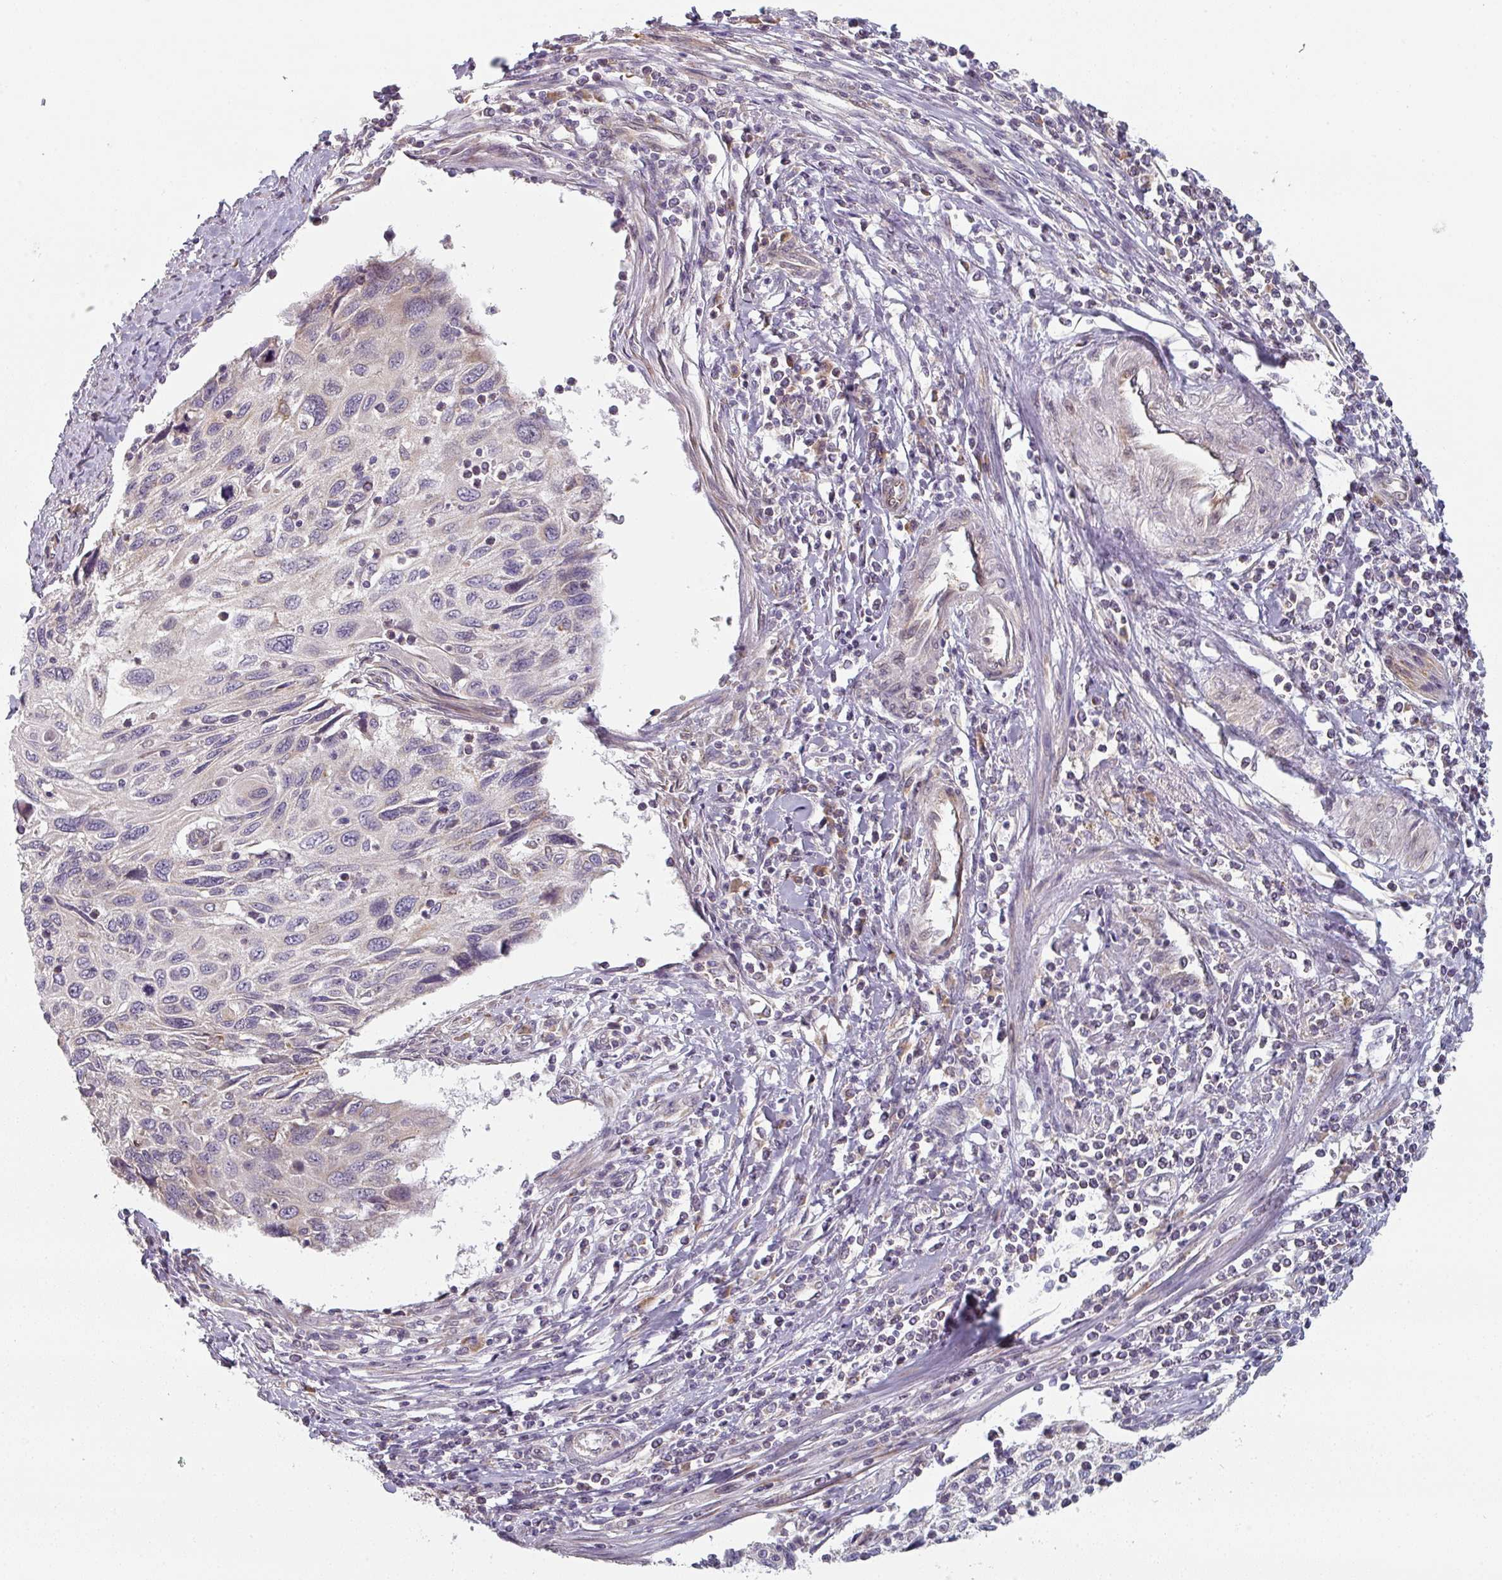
{"staining": {"intensity": "negative", "quantity": "none", "location": "none"}, "tissue": "cervical cancer", "cell_type": "Tumor cells", "image_type": "cancer", "snomed": [{"axis": "morphology", "description": "Squamous cell carcinoma, NOS"}, {"axis": "topography", "description": "Cervix"}], "caption": "IHC of human cervical cancer displays no expression in tumor cells. Brightfield microscopy of immunohistochemistry (IHC) stained with DAB (3,3'-diaminobenzidine) (brown) and hematoxylin (blue), captured at high magnification.", "gene": "TAPT1", "patient": {"sex": "female", "age": 70}}